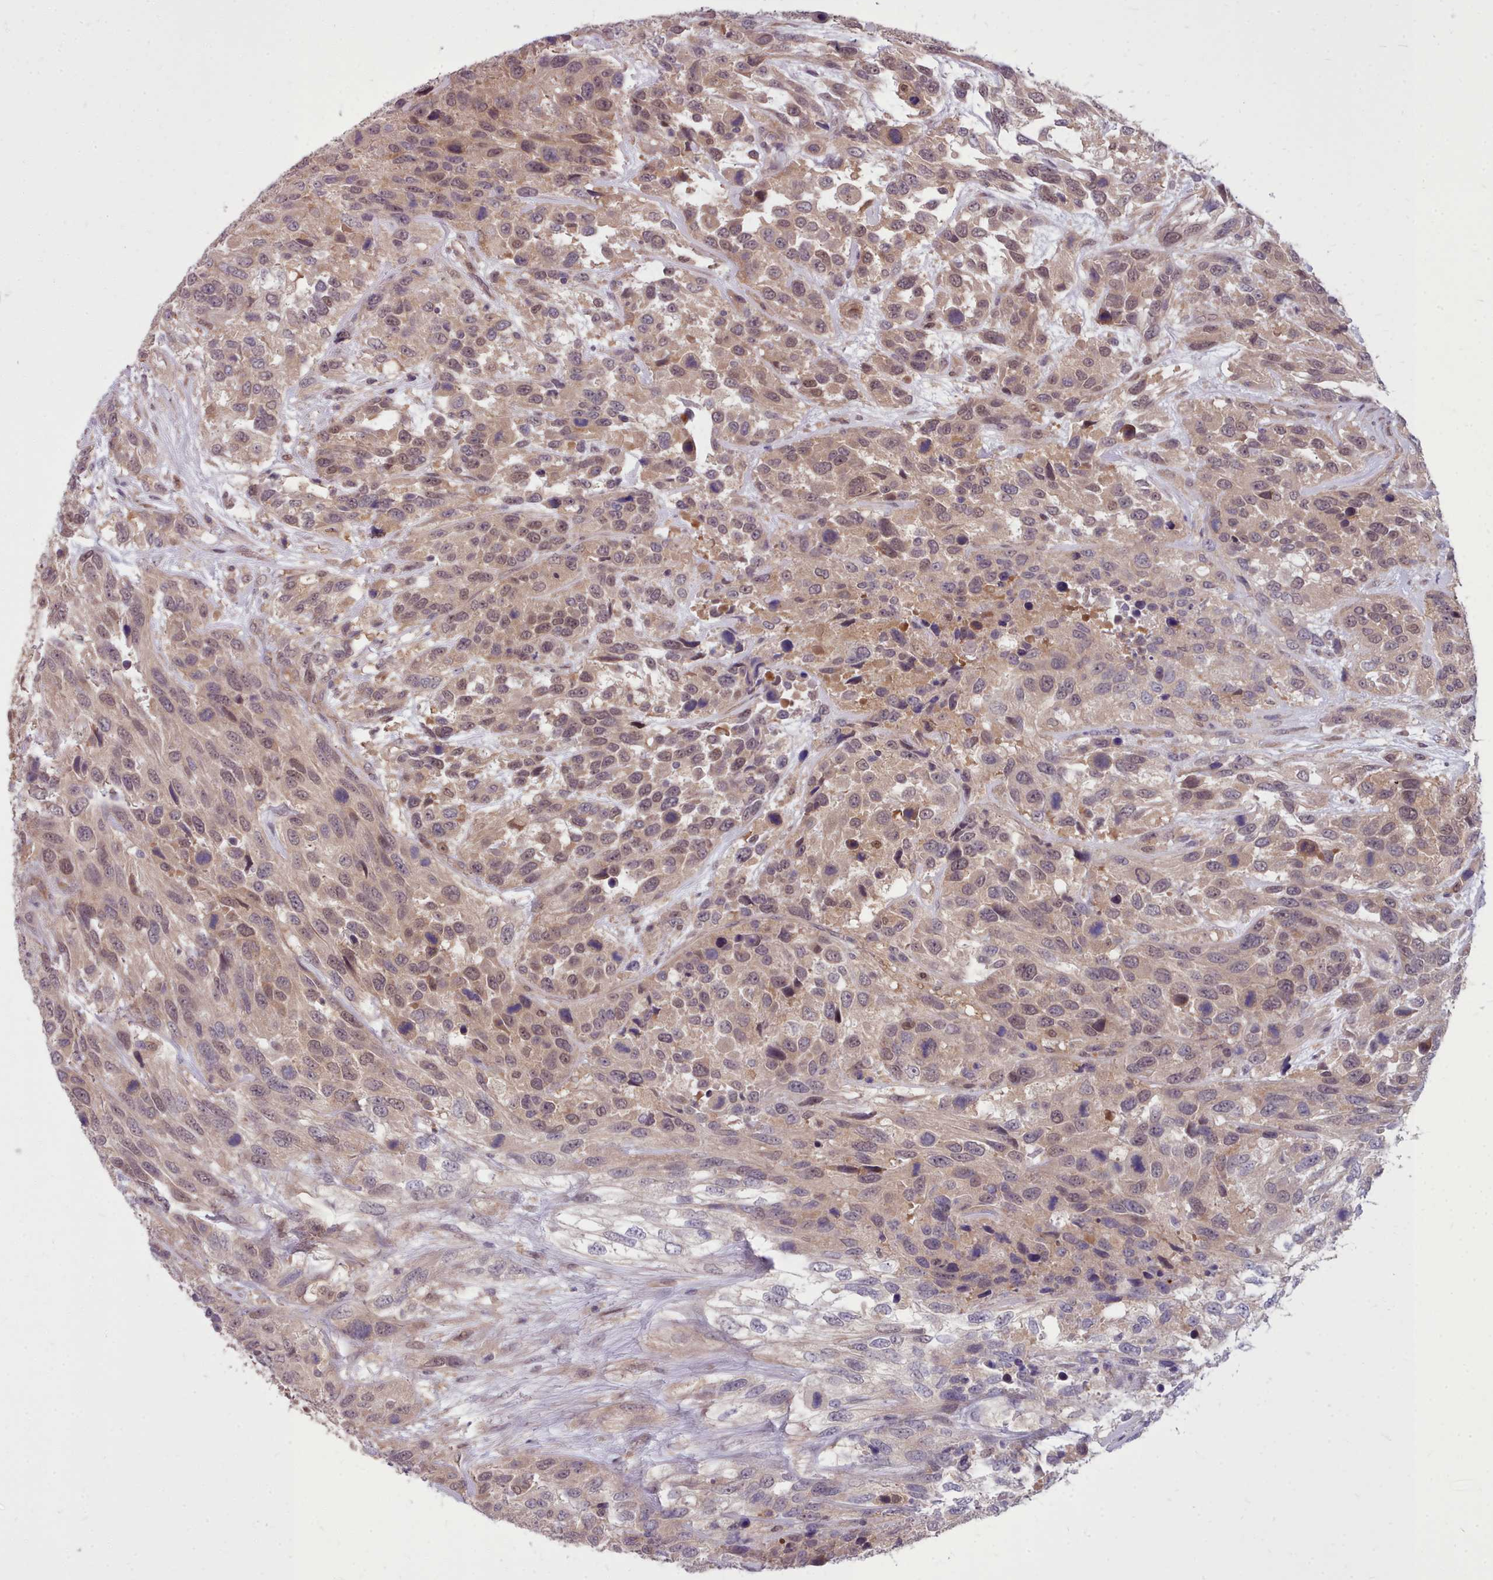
{"staining": {"intensity": "weak", "quantity": "<25%", "location": "nuclear"}, "tissue": "urothelial cancer", "cell_type": "Tumor cells", "image_type": "cancer", "snomed": [{"axis": "morphology", "description": "Urothelial carcinoma, High grade"}, {"axis": "topography", "description": "Urinary bladder"}], "caption": "Immunohistochemistry (IHC) micrograph of neoplastic tissue: urothelial carcinoma (high-grade) stained with DAB (3,3'-diaminobenzidine) shows no significant protein staining in tumor cells. (Brightfield microscopy of DAB immunohistochemistry (IHC) at high magnification).", "gene": "AHCY", "patient": {"sex": "female", "age": 70}}